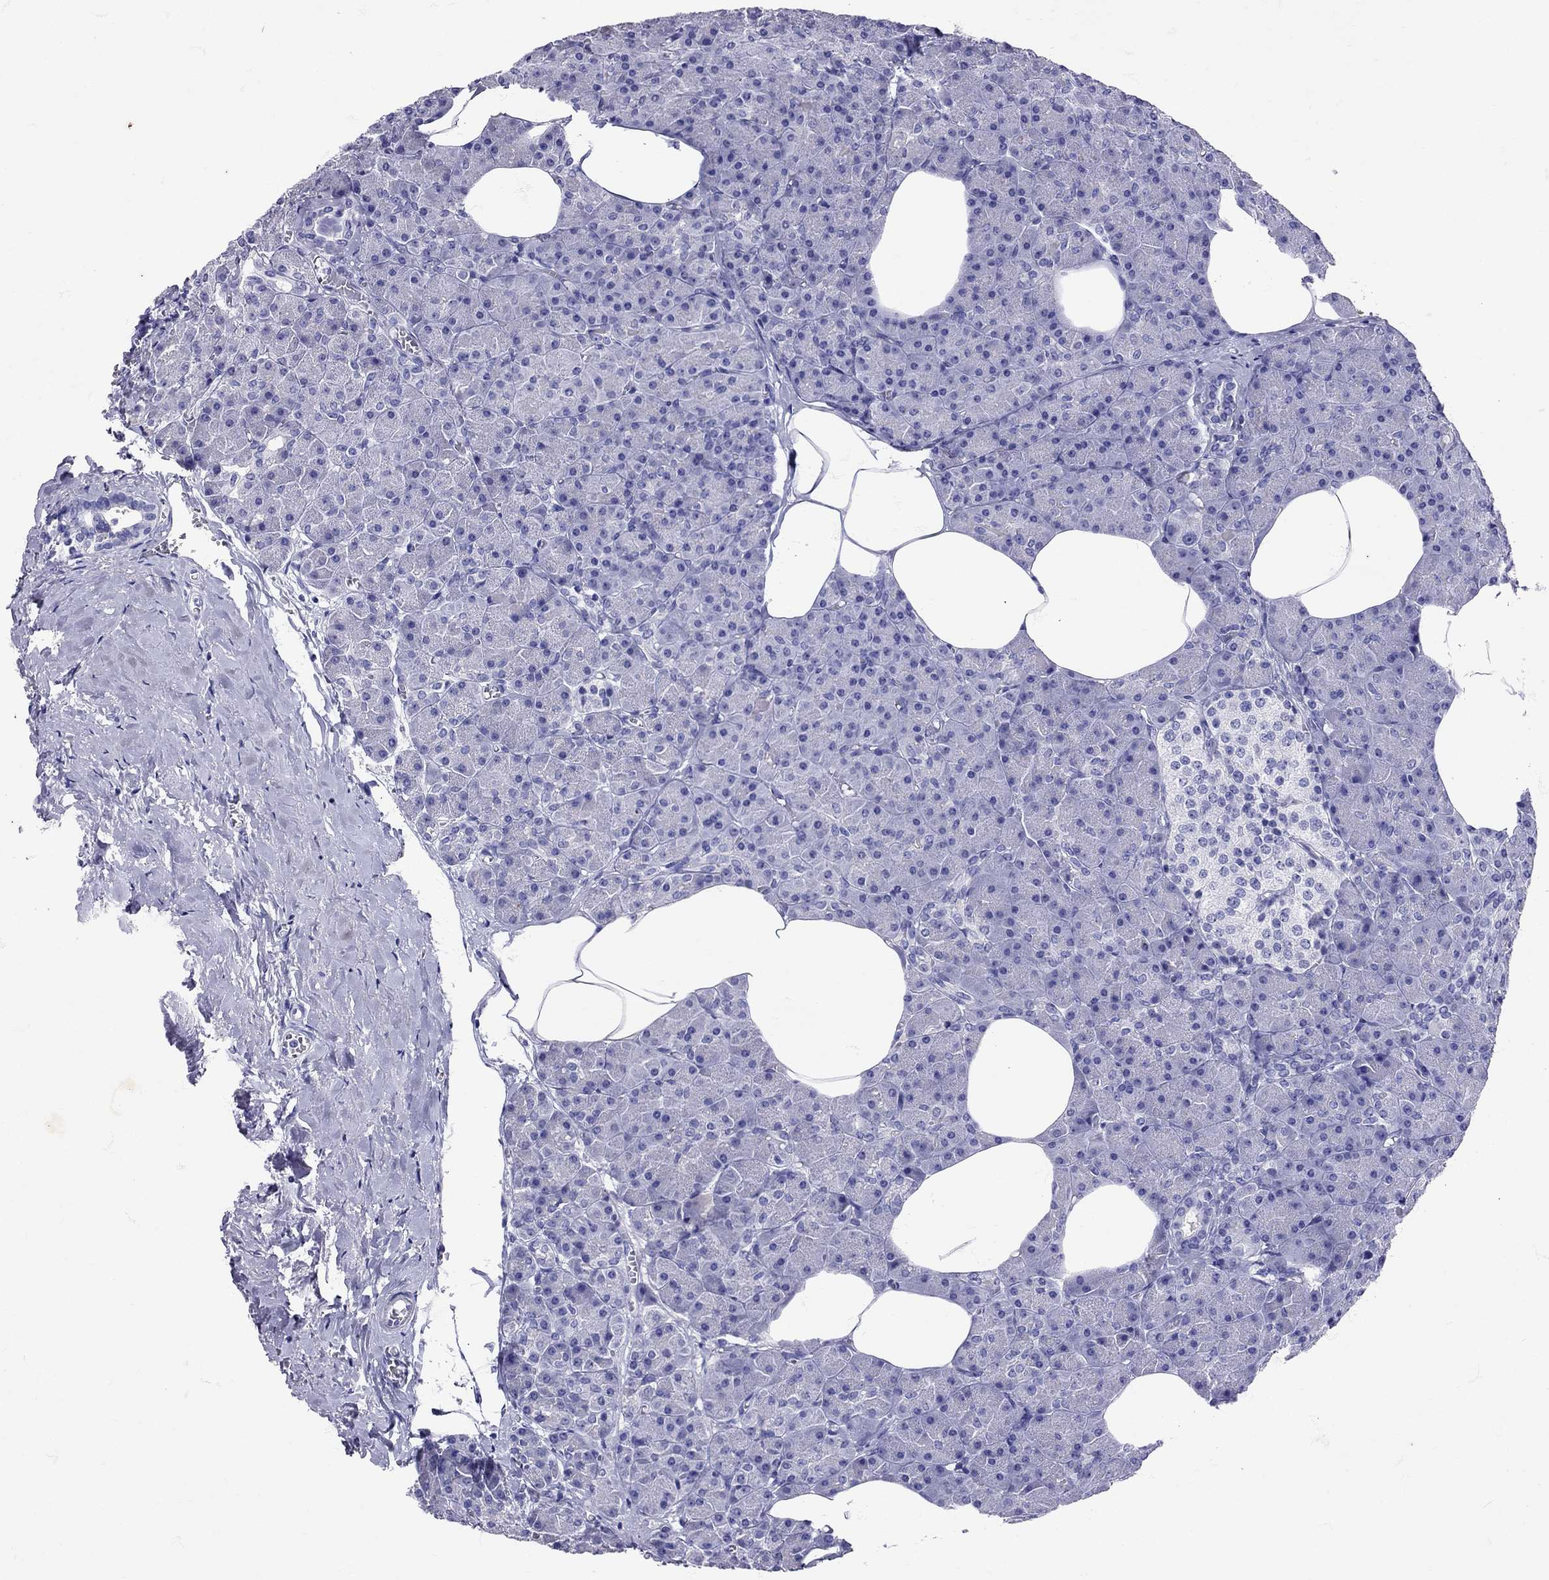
{"staining": {"intensity": "negative", "quantity": "none", "location": "none"}, "tissue": "pancreas", "cell_type": "Exocrine glandular cells", "image_type": "normal", "snomed": [{"axis": "morphology", "description": "Normal tissue, NOS"}, {"axis": "topography", "description": "Pancreas"}], "caption": "Micrograph shows no significant protein positivity in exocrine glandular cells of unremarkable pancreas.", "gene": "AVP", "patient": {"sex": "female", "age": 45}}